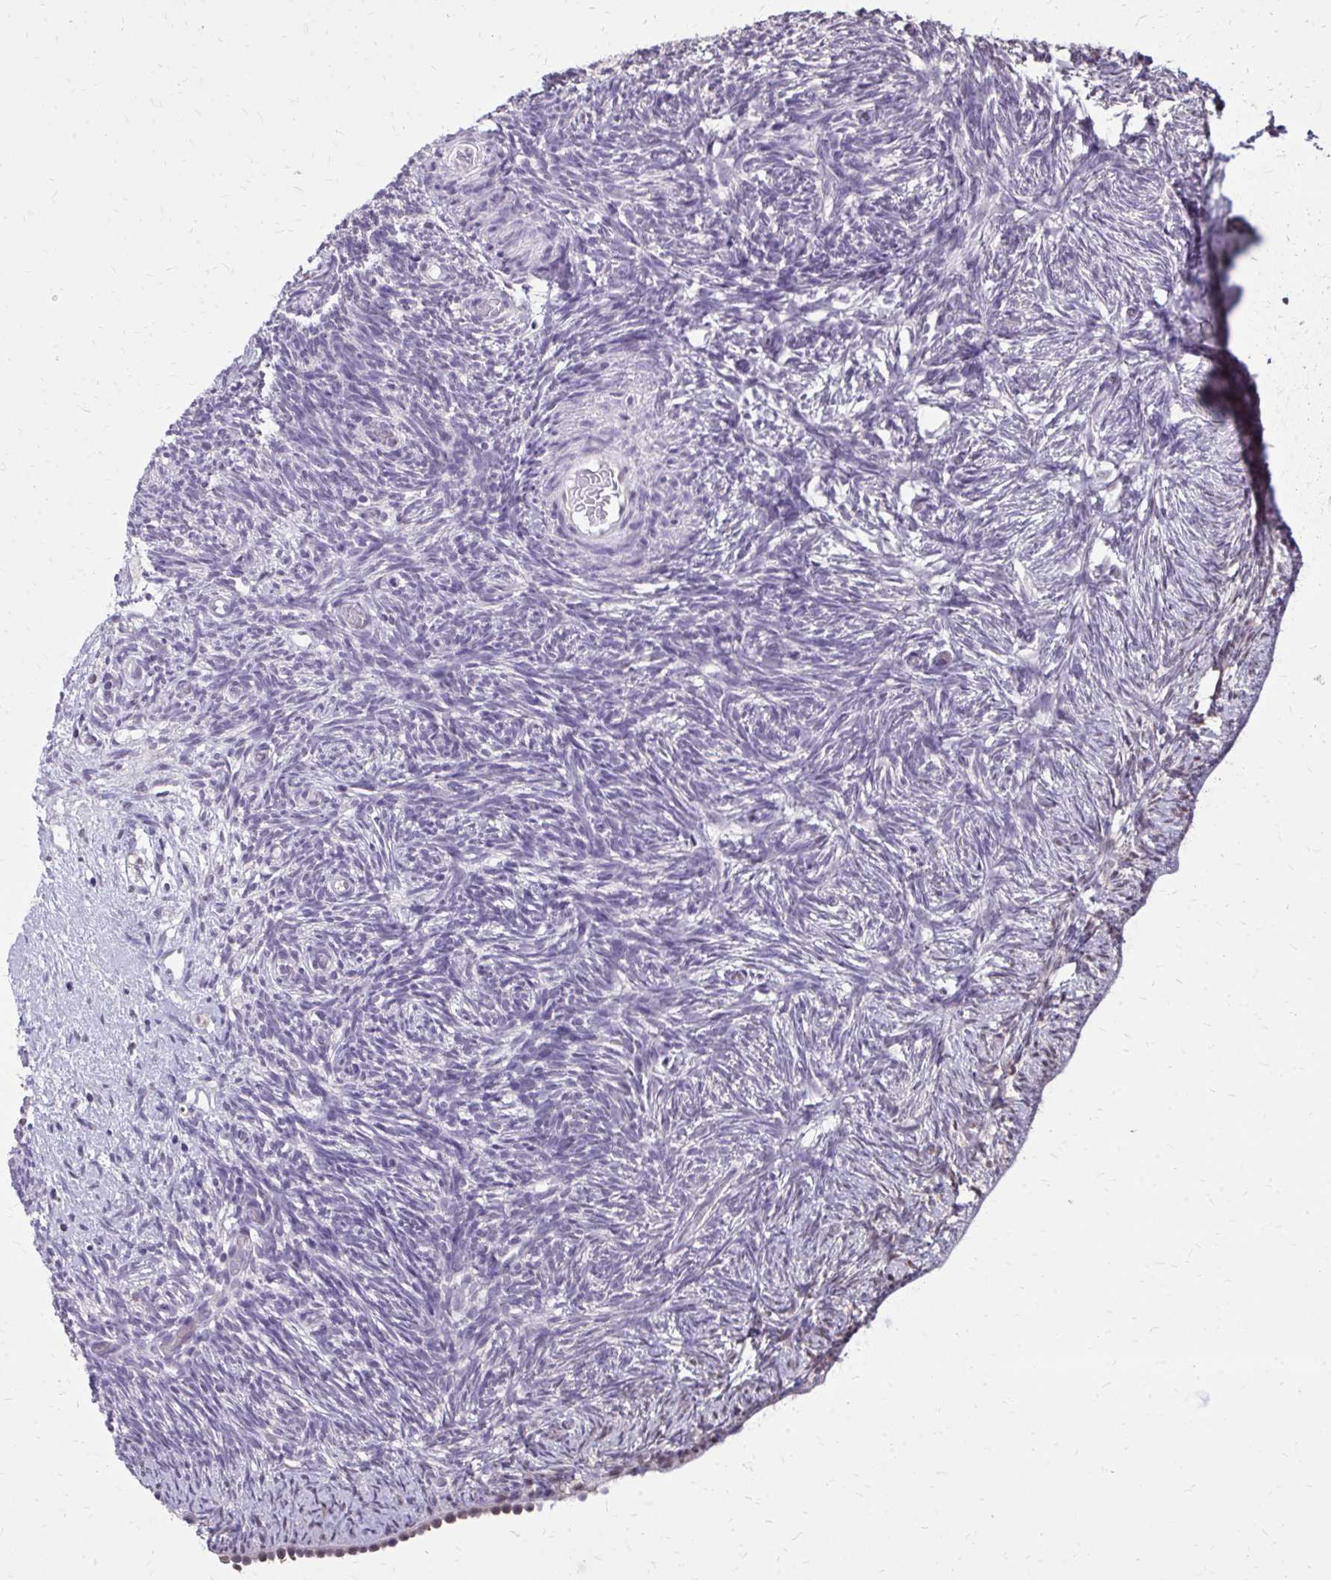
{"staining": {"intensity": "negative", "quantity": "none", "location": "none"}, "tissue": "ovary", "cell_type": "Follicle cells", "image_type": "normal", "snomed": [{"axis": "morphology", "description": "Normal tissue, NOS"}, {"axis": "topography", "description": "Ovary"}], "caption": "DAB immunohistochemical staining of benign human ovary demonstrates no significant staining in follicle cells.", "gene": "AKAP5", "patient": {"sex": "female", "age": 39}}